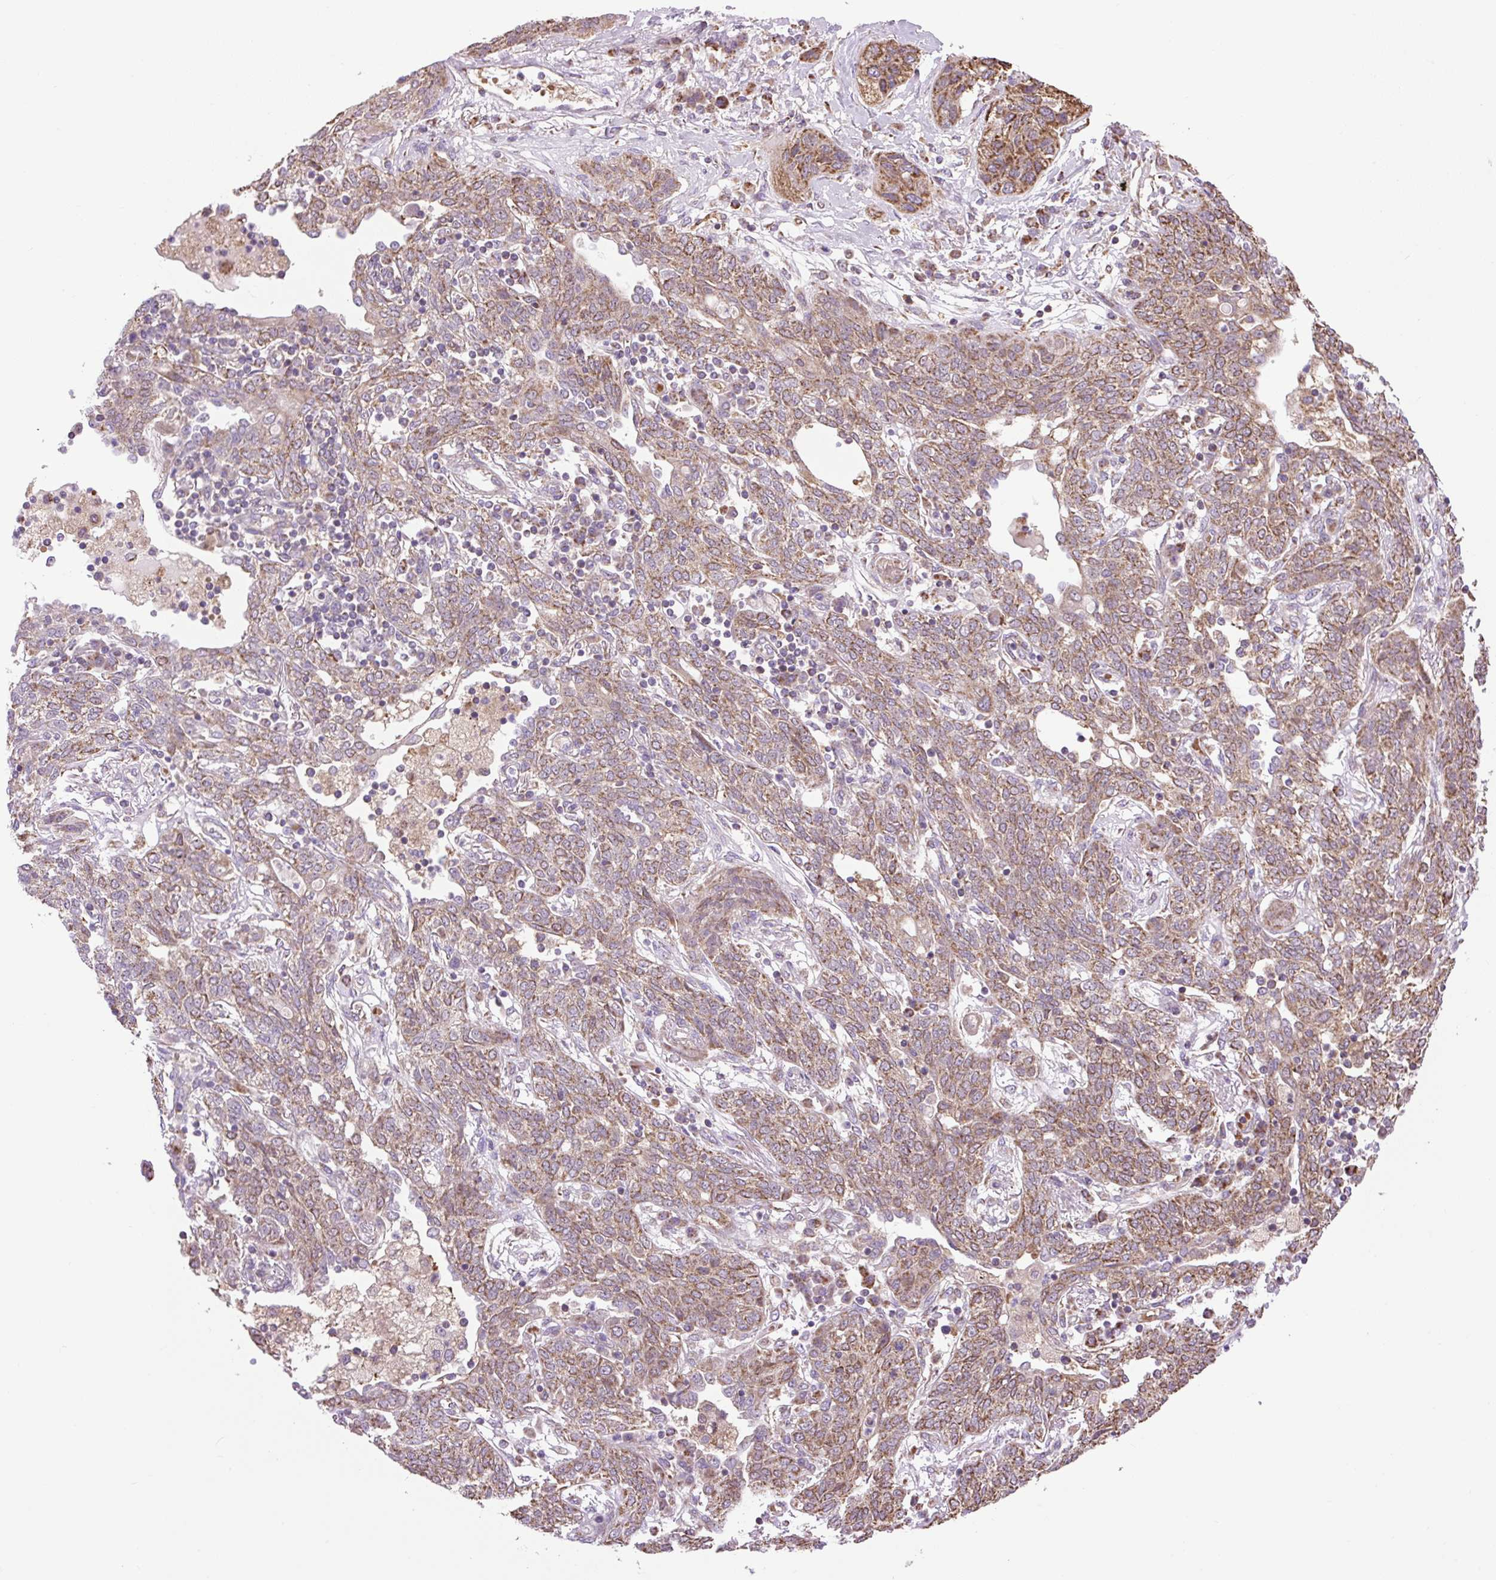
{"staining": {"intensity": "moderate", "quantity": ">75%", "location": "cytoplasmic/membranous"}, "tissue": "lung cancer", "cell_type": "Tumor cells", "image_type": "cancer", "snomed": [{"axis": "morphology", "description": "Squamous cell carcinoma, NOS"}, {"axis": "topography", "description": "Lung"}], "caption": "A micrograph of lung squamous cell carcinoma stained for a protein exhibits moderate cytoplasmic/membranous brown staining in tumor cells.", "gene": "PLCG1", "patient": {"sex": "female", "age": 70}}